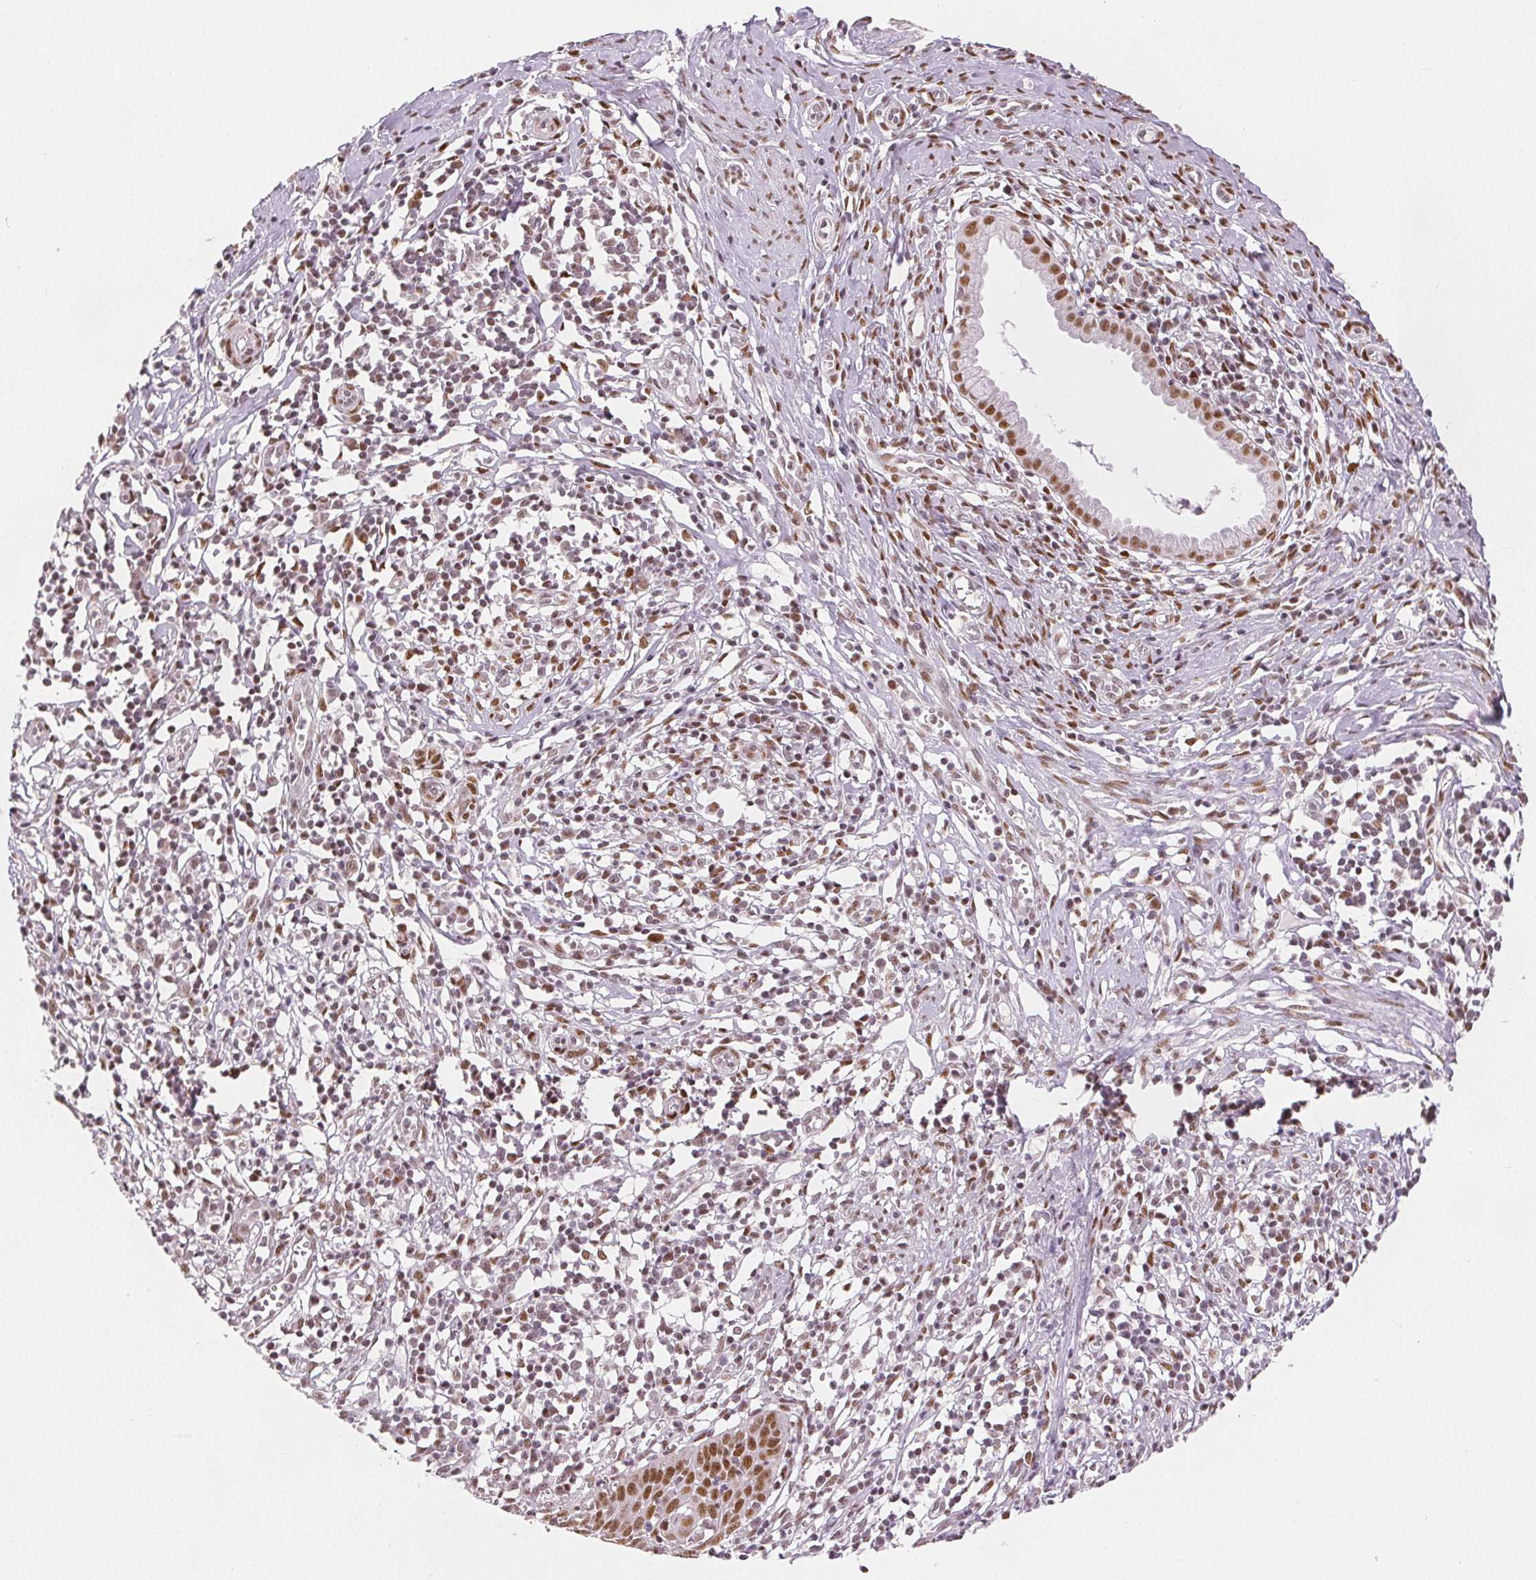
{"staining": {"intensity": "moderate", "quantity": ">75%", "location": "nuclear"}, "tissue": "cervical cancer", "cell_type": "Tumor cells", "image_type": "cancer", "snomed": [{"axis": "morphology", "description": "Squamous cell carcinoma, NOS"}, {"axis": "topography", "description": "Cervix"}], "caption": "A histopathology image of cervical cancer (squamous cell carcinoma) stained for a protein demonstrates moderate nuclear brown staining in tumor cells.", "gene": "ZNF703", "patient": {"sex": "female", "age": 63}}